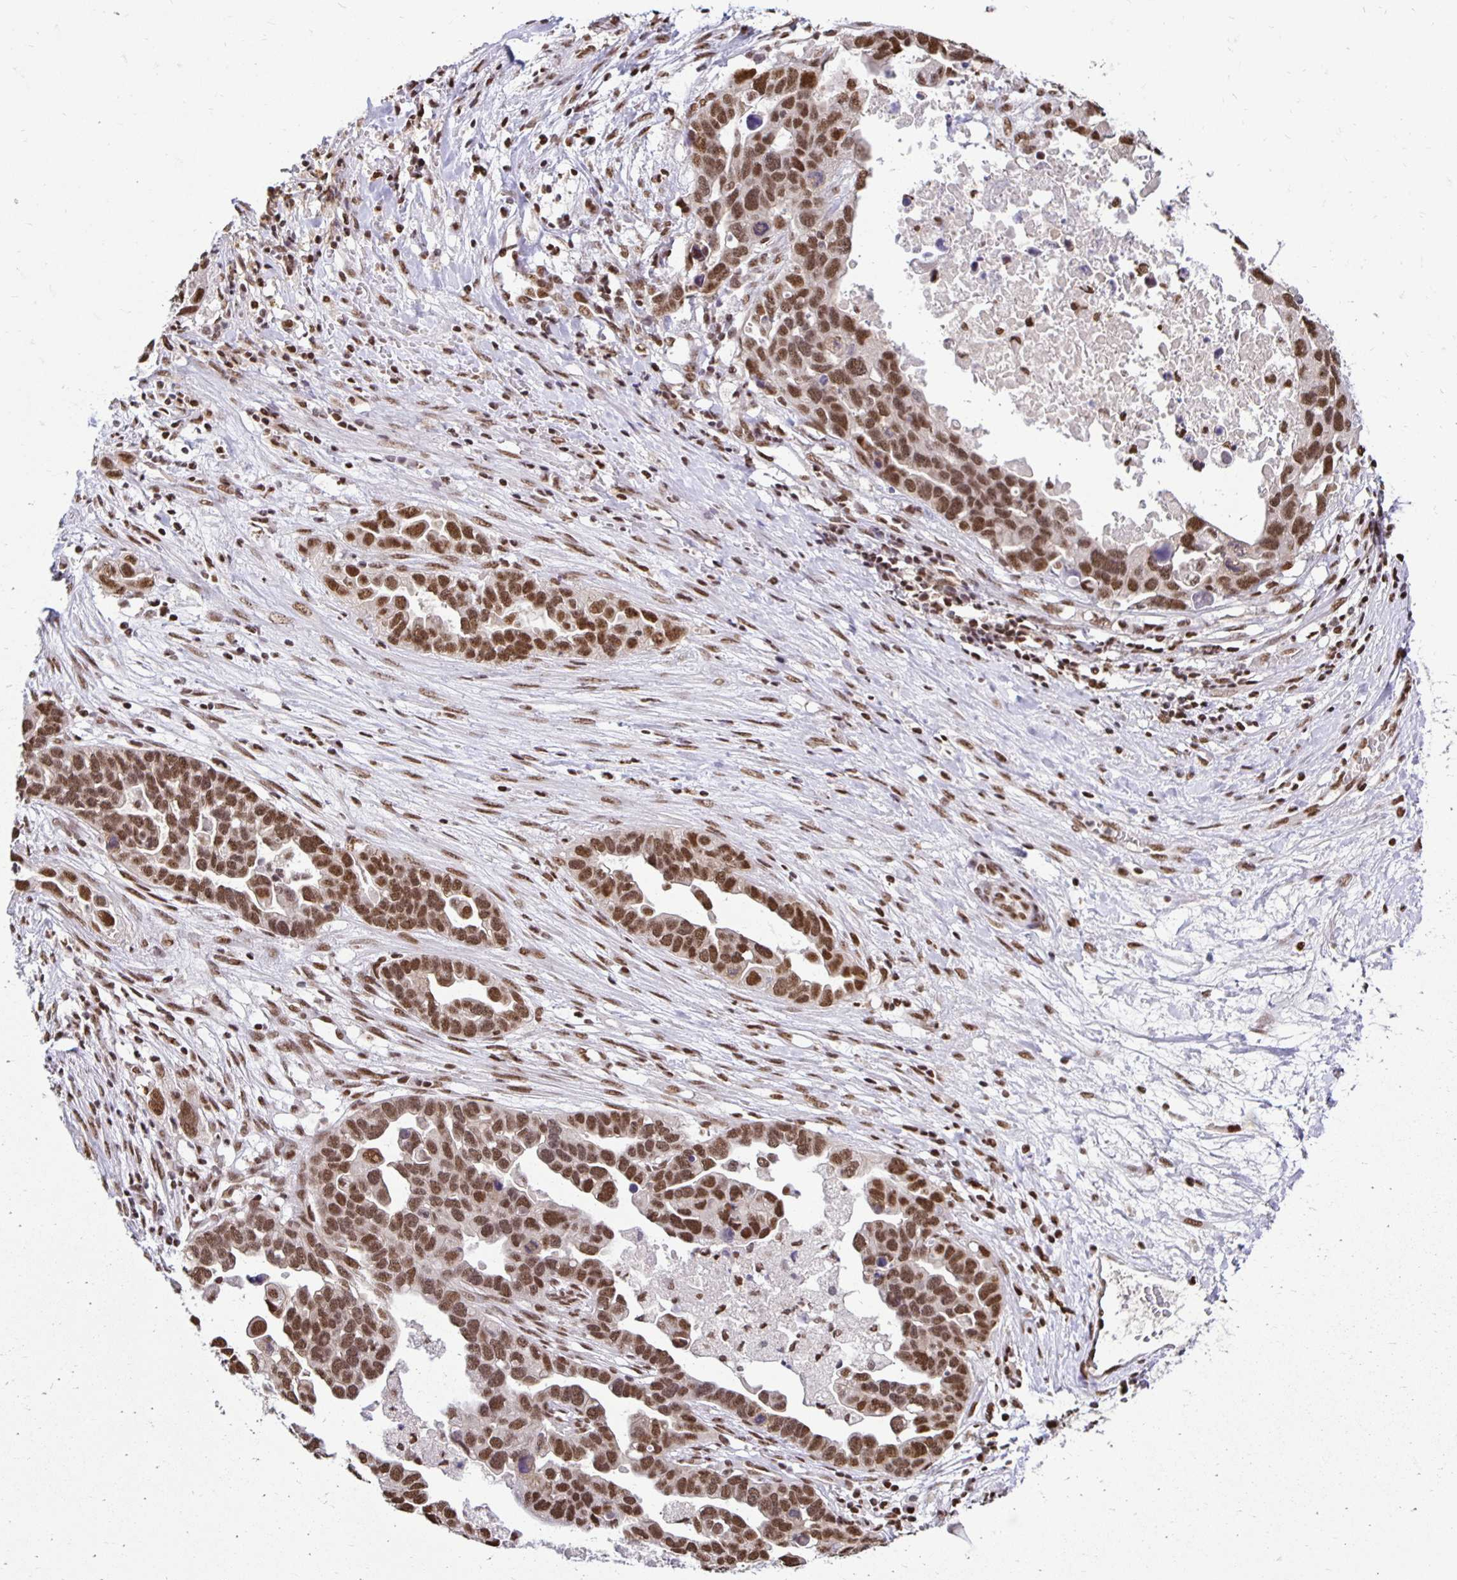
{"staining": {"intensity": "strong", "quantity": ">75%", "location": "nuclear"}, "tissue": "ovarian cancer", "cell_type": "Tumor cells", "image_type": "cancer", "snomed": [{"axis": "morphology", "description": "Cystadenocarcinoma, serous, NOS"}, {"axis": "topography", "description": "Ovary"}], "caption": "This image reveals immunohistochemistry staining of ovarian cancer (serous cystadenocarcinoma), with high strong nuclear expression in approximately >75% of tumor cells.", "gene": "ZNF579", "patient": {"sex": "female", "age": 54}}